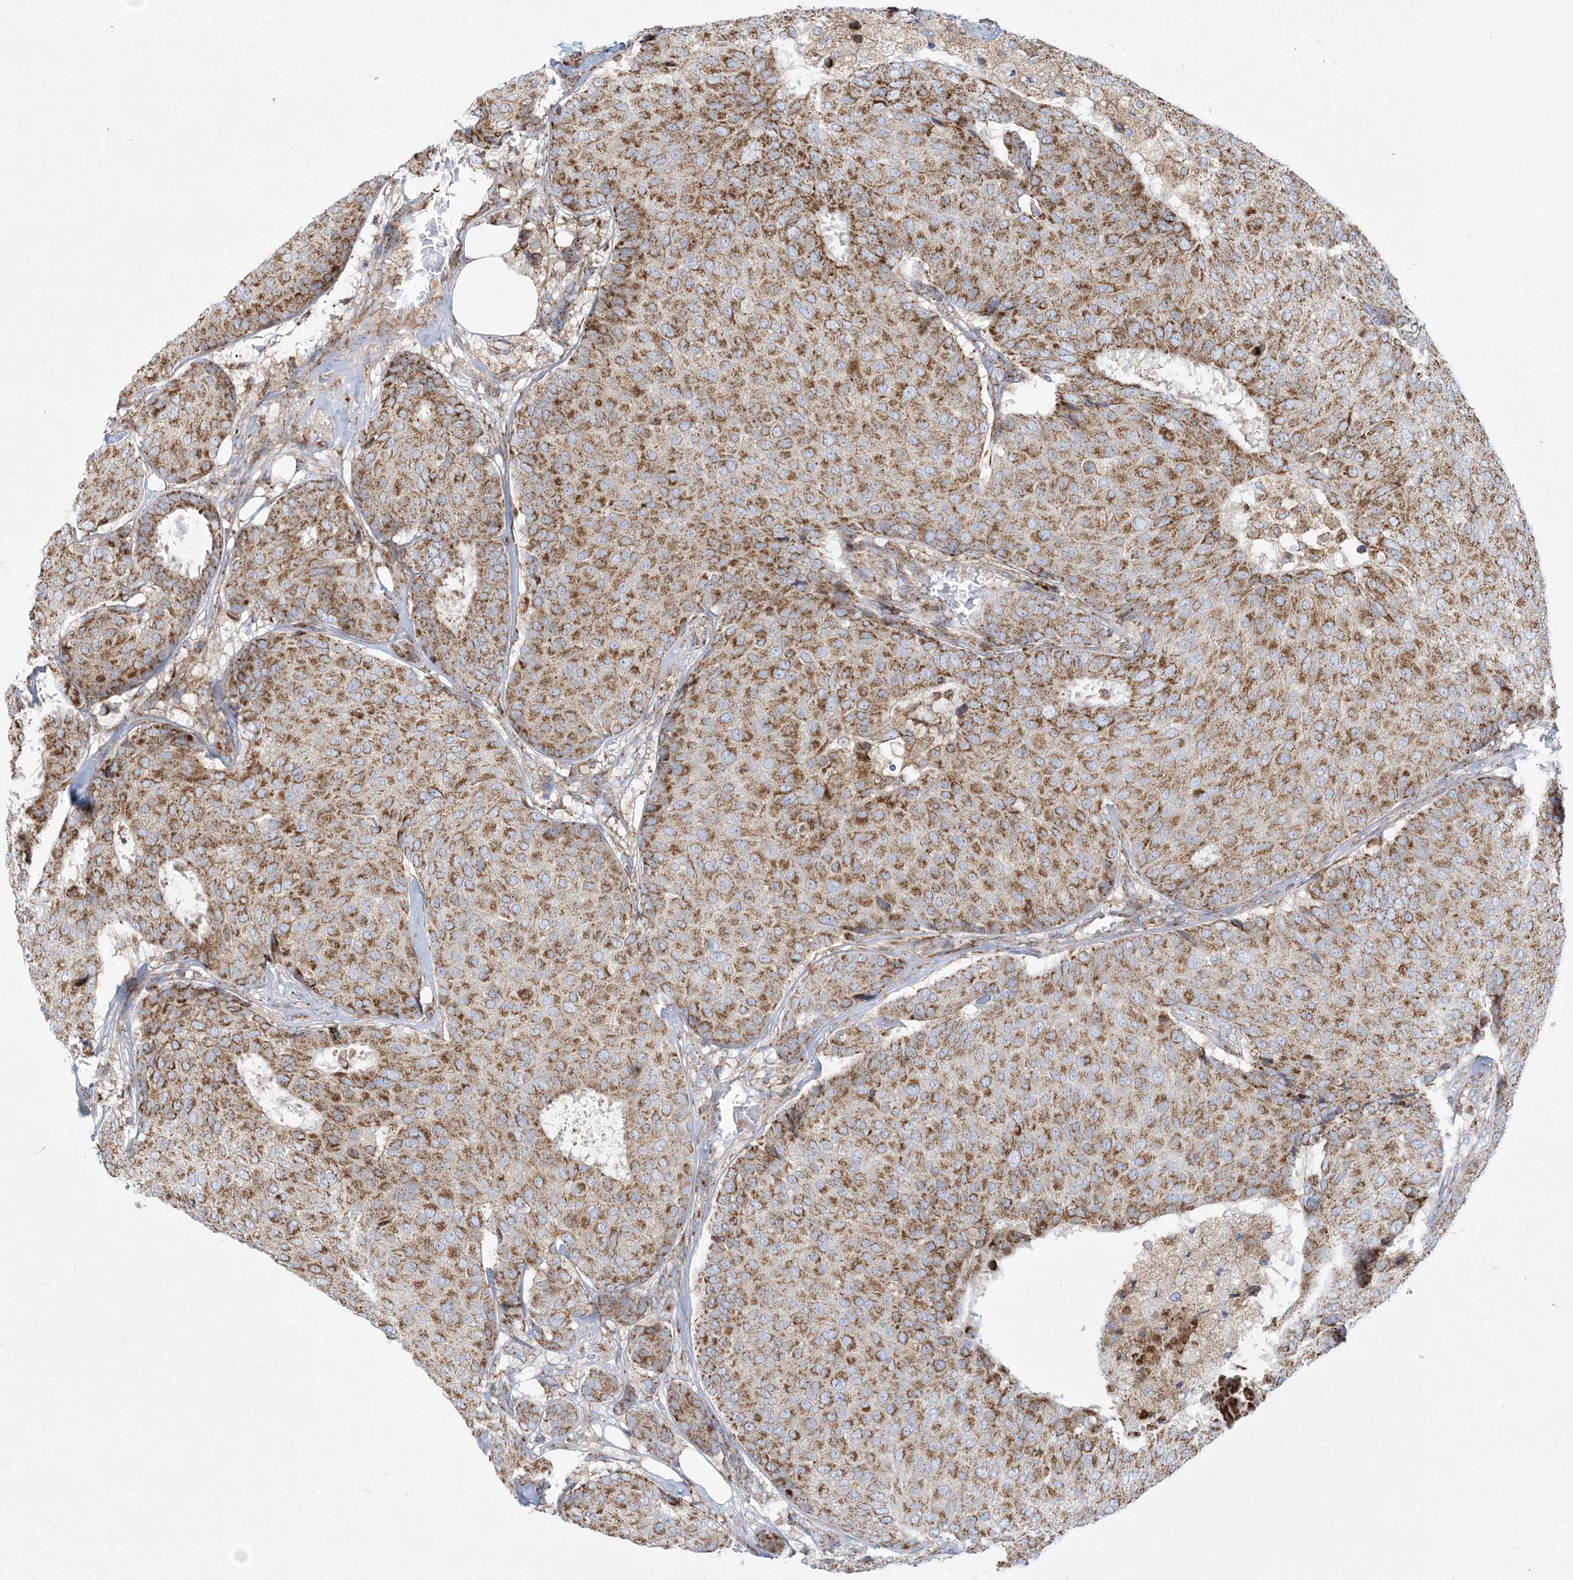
{"staining": {"intensity": "moderate", "quantity": ">75%", "location": "cytoplasmic/membranous"}, "tissue": "breast cancer", "cell_type": "Tumor cells", "image_type": "cancer", "snomed": [{"axis": "morphology", "description": "Duct carcinoma"}, {"axis": "topography", "description": "Breast"}], "caption": "Tumor cells show medium levels of moderate cytoplasmic/membranous staining in approximately >75% of cells in human invasive ductal carcinoma (breast).", "gene": "BEND4", "patient": {"sex": "female", "age": 75}}